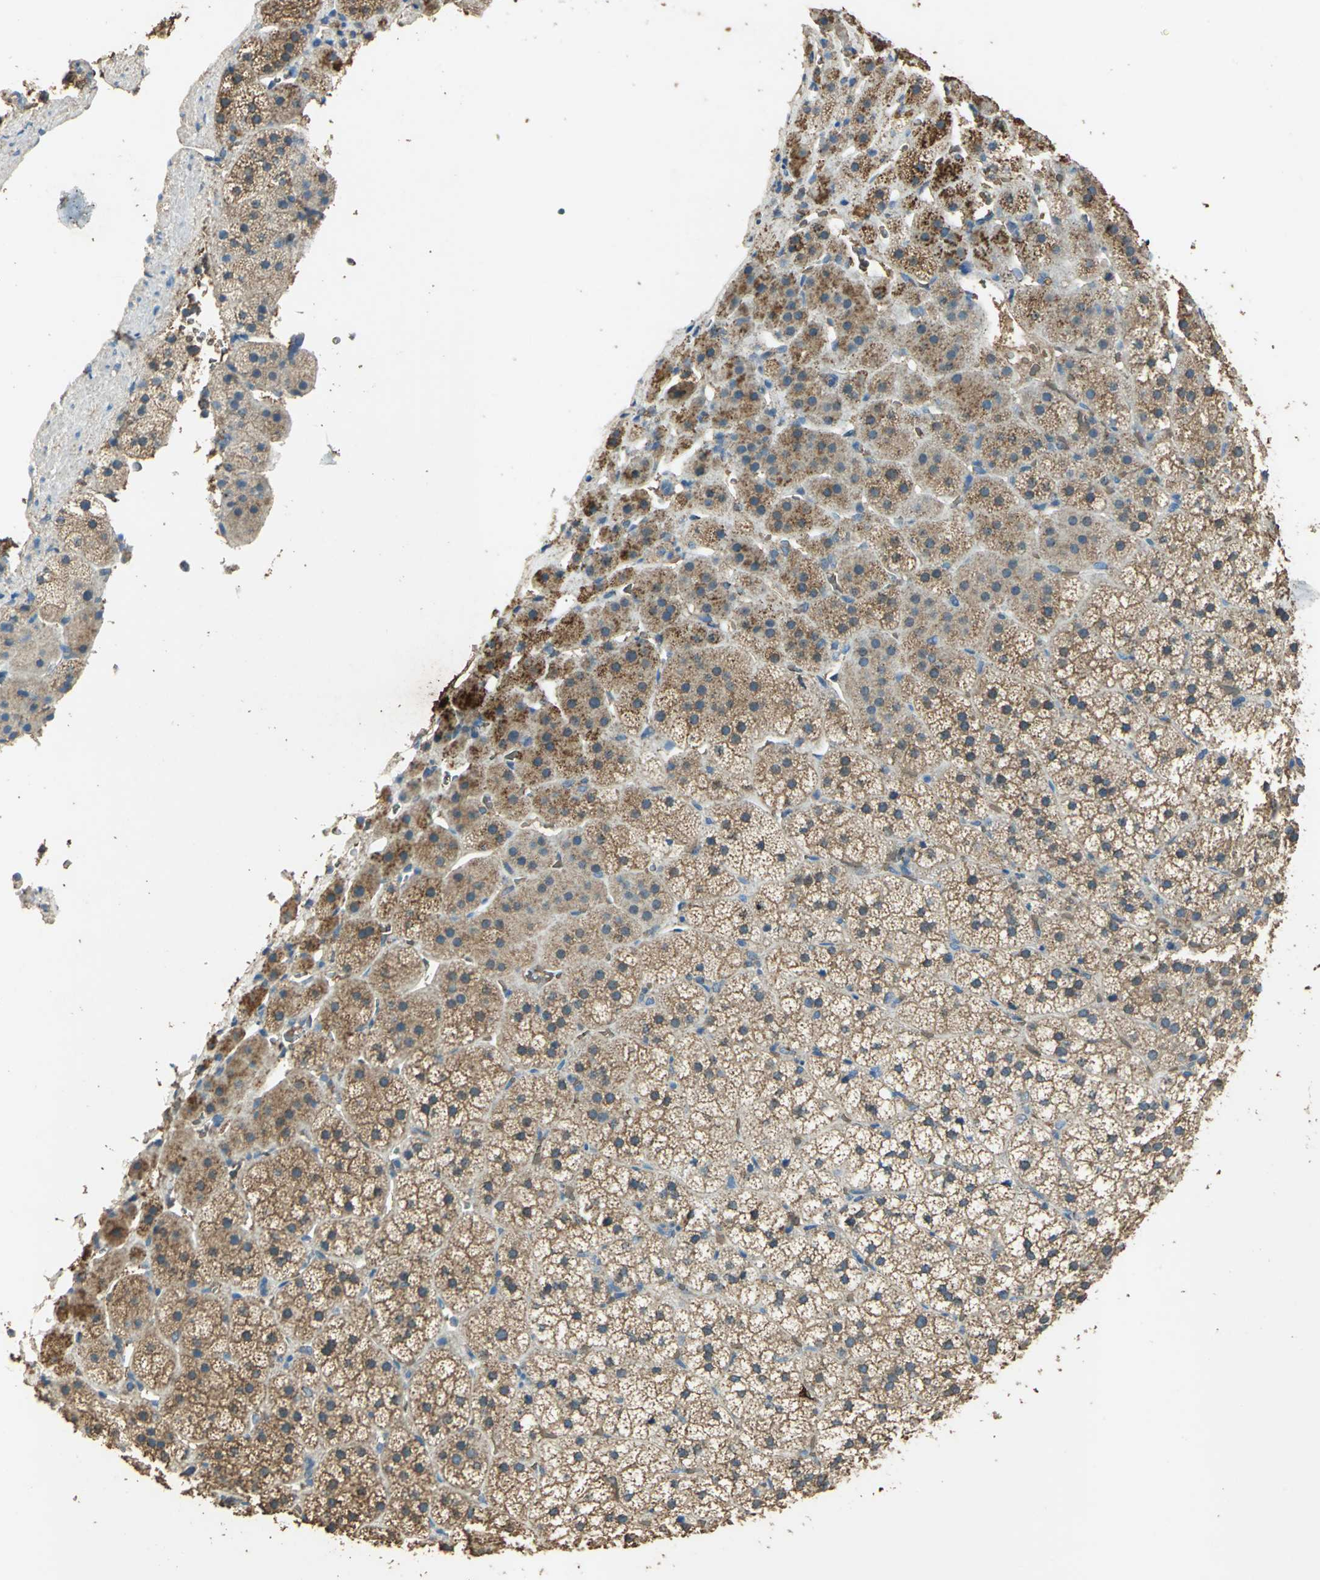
{"staining": {"intensity": "moderate", "quantity": ">75%", "location": "cytoplasmic/membranous"}, "tissue": "adrenal gland", "cell_type": "Glandular cells", "image_type": "normal", "snomed": [{"axis": "morphology", "description": "Normal tissue, NOS"}, {"axis": "topography", "description": "Adrenal gland"}], "caption": "Protein analysis of benign adrenal gland shows moderate cytoplasmic/membranous expression in approximately >75% of glandular cells.", "gene": "TRAPPC2", "patient": {"sex": "female", "age": 44}}